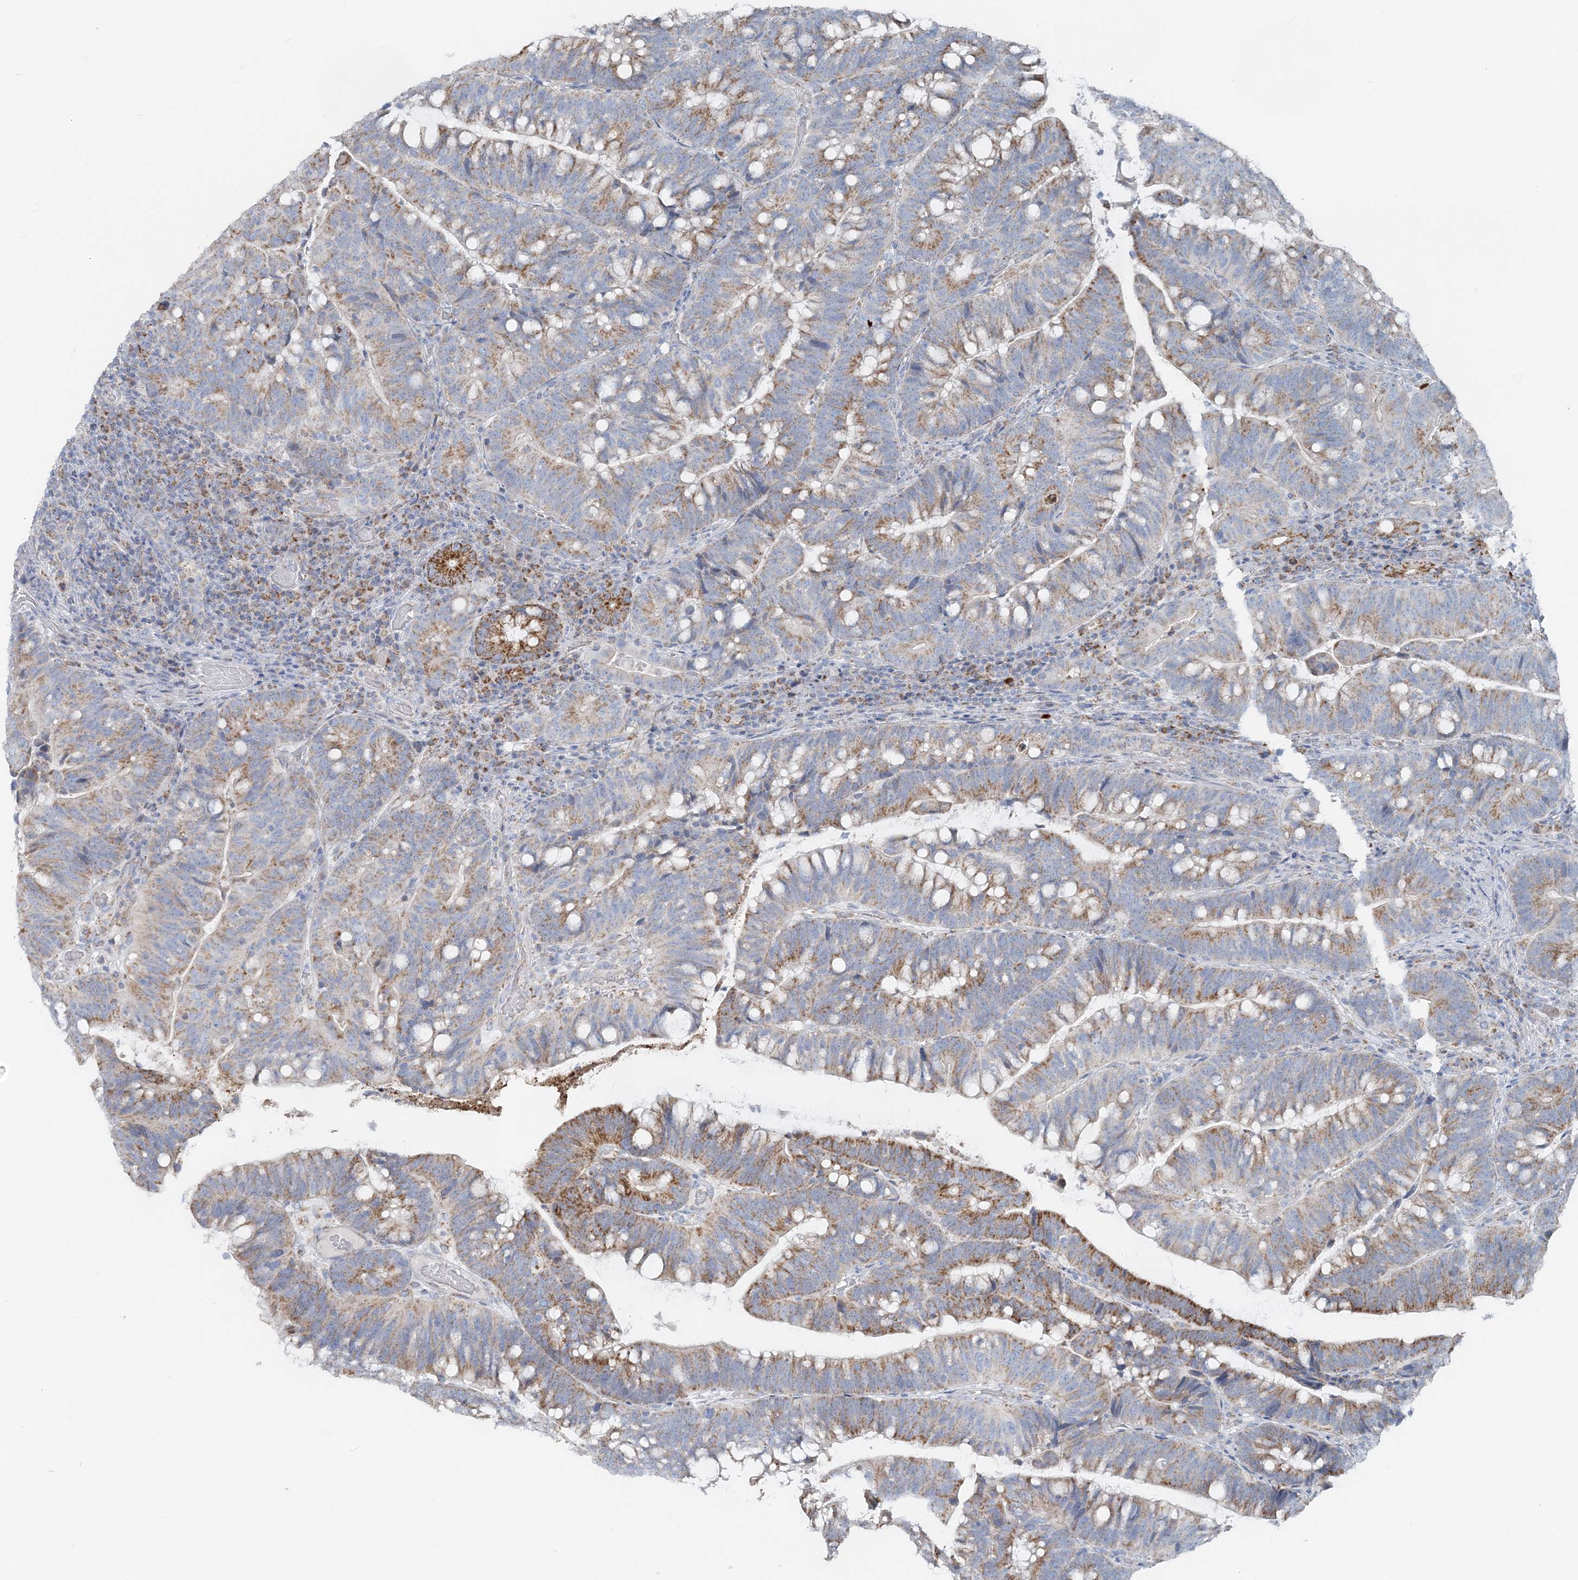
{"staining": {"intensity": "moderate", "quantity": ">75%", "location": "cytoplasmic/membranous"}, "tissue": "colorectal cancer", "cell_type": "Tumor cells", "image_type": "cancer", "snomed": [{"axis": "morphology", "description": "Adenocarcinoma, NOS"}, {"axis": "topography", "description": "Colon"}], "caption": "Colorectal cancer (adenocarcinoma) tissue demonstrates moderate cytoplasmic/membranous positivity in approximately >75% of tumor cells, visualized by immunohistochemistry.", "gene": "PCCB", "patient": {"sex": "female", "age": 66}}